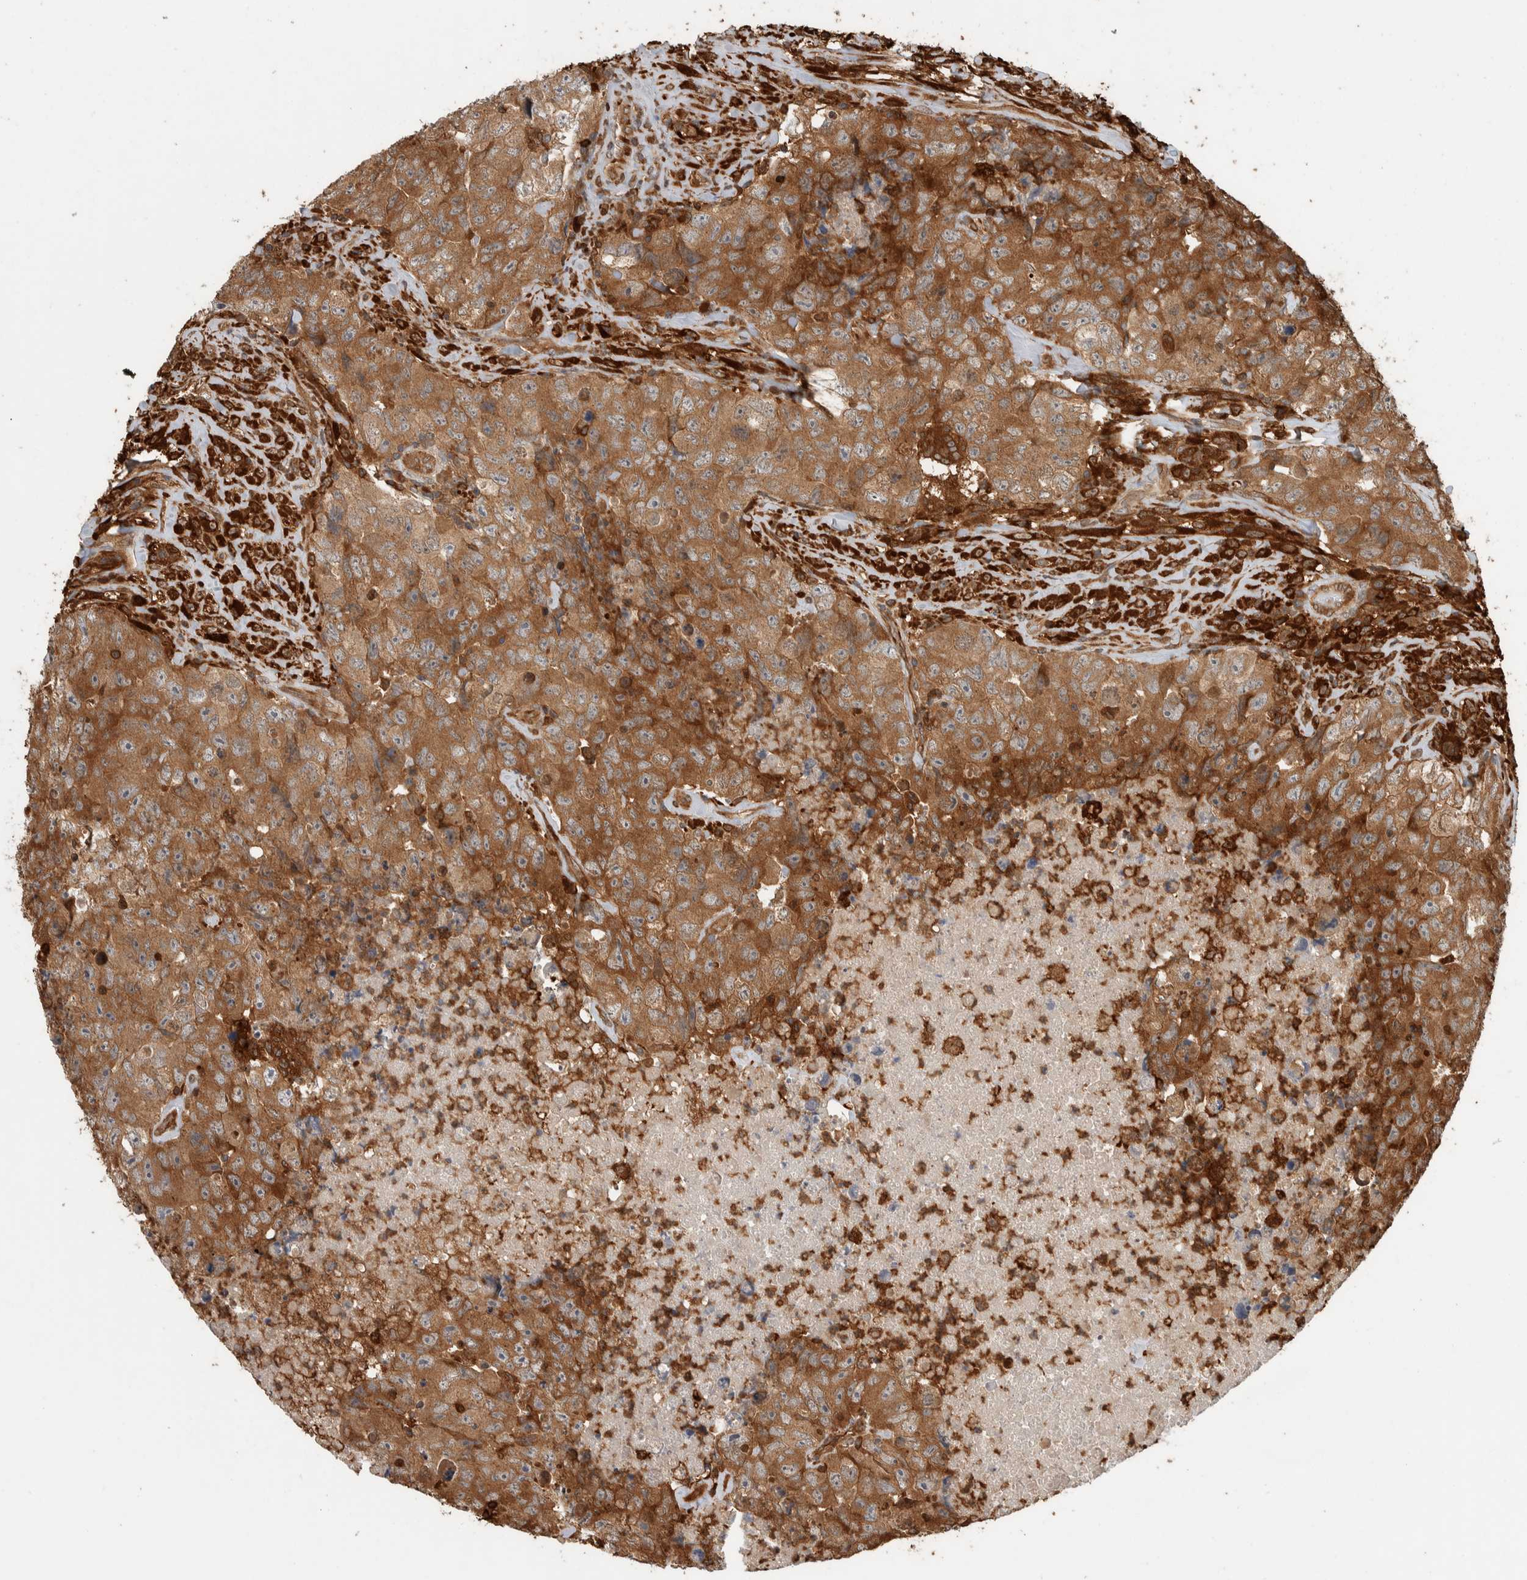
{"staining": {"intensity": "moderate", "quantity": ">75%", "location": "cytoplasmic/membranous"}, "tissue": "testis cancer", "cell_type": "Tumor cells", "image_type": "cancer", "snomed": [{"axis": "morphology", "description": "Carcinoma, Embryonal, NOS"}, {"axis": "topography", "description": "Testis"}], "caption": "Immunohistochemistry of embryonal carcinoma (testis) exhibits medium levels of moderate cytoplasmic/membranous positivity in about >75% of tumor cells.", "gene": "CNTROB", "patient": {"sex": "male", "age": 32}}